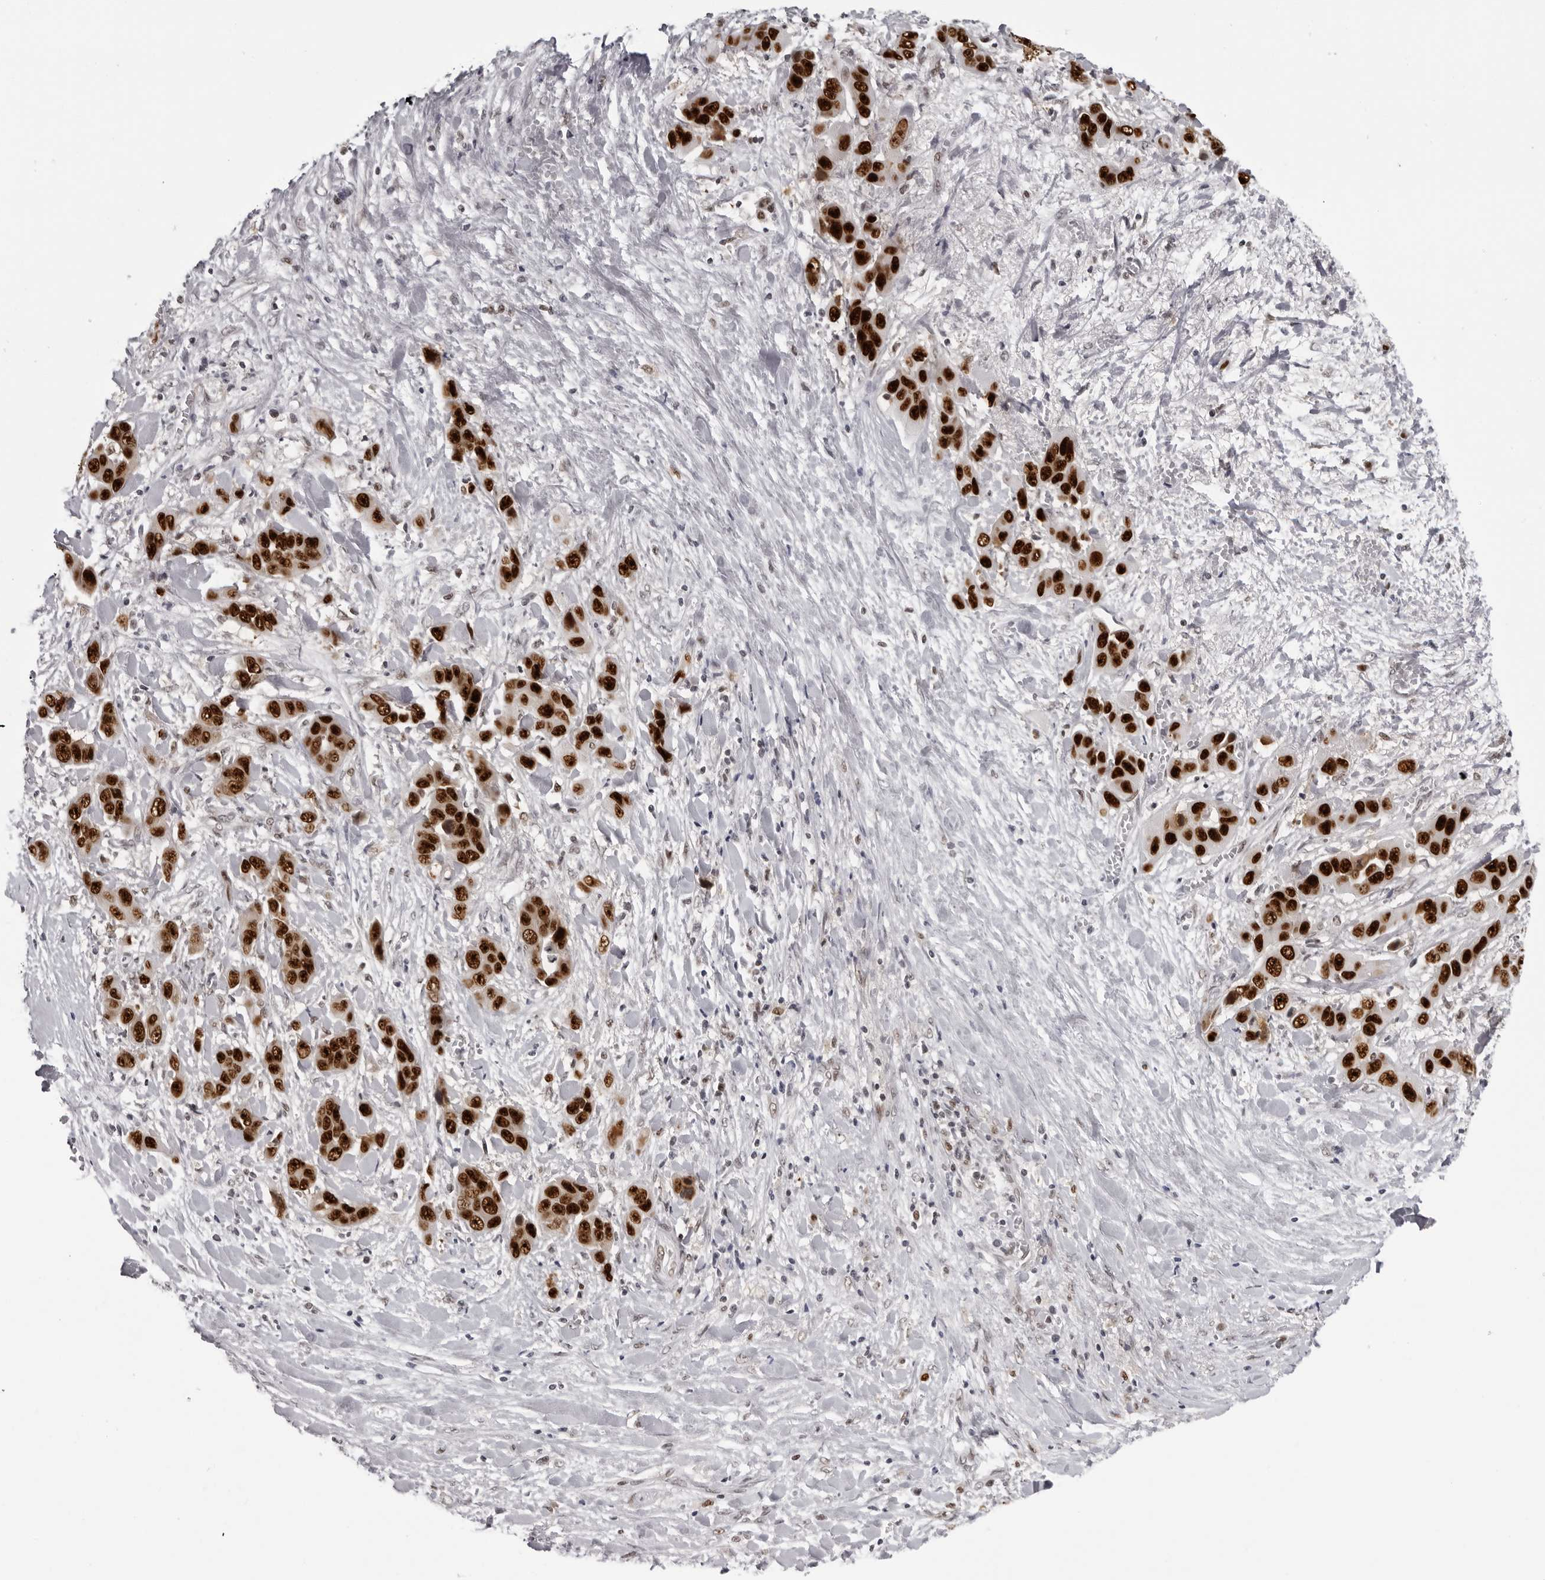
{"staining": {"intensity": "strong", "quantity": ">75%", "location": "nuclear"}, "tissue": "liver cancer", "cell_type": "Tumor cells", "image_type": "cancer", "snomed": [{"axis": "morphology", "description": "Cholangiocarcinoma"}, {"axis": "topography", "description": "Liver"}], "caption": "Strong nuclear protein positivity is present in approximately >75% of tumor cells in cholangiocarcinoma (liver).", "gene": "HEXIM2", "patient": {"sex": "female", "age": 52}}